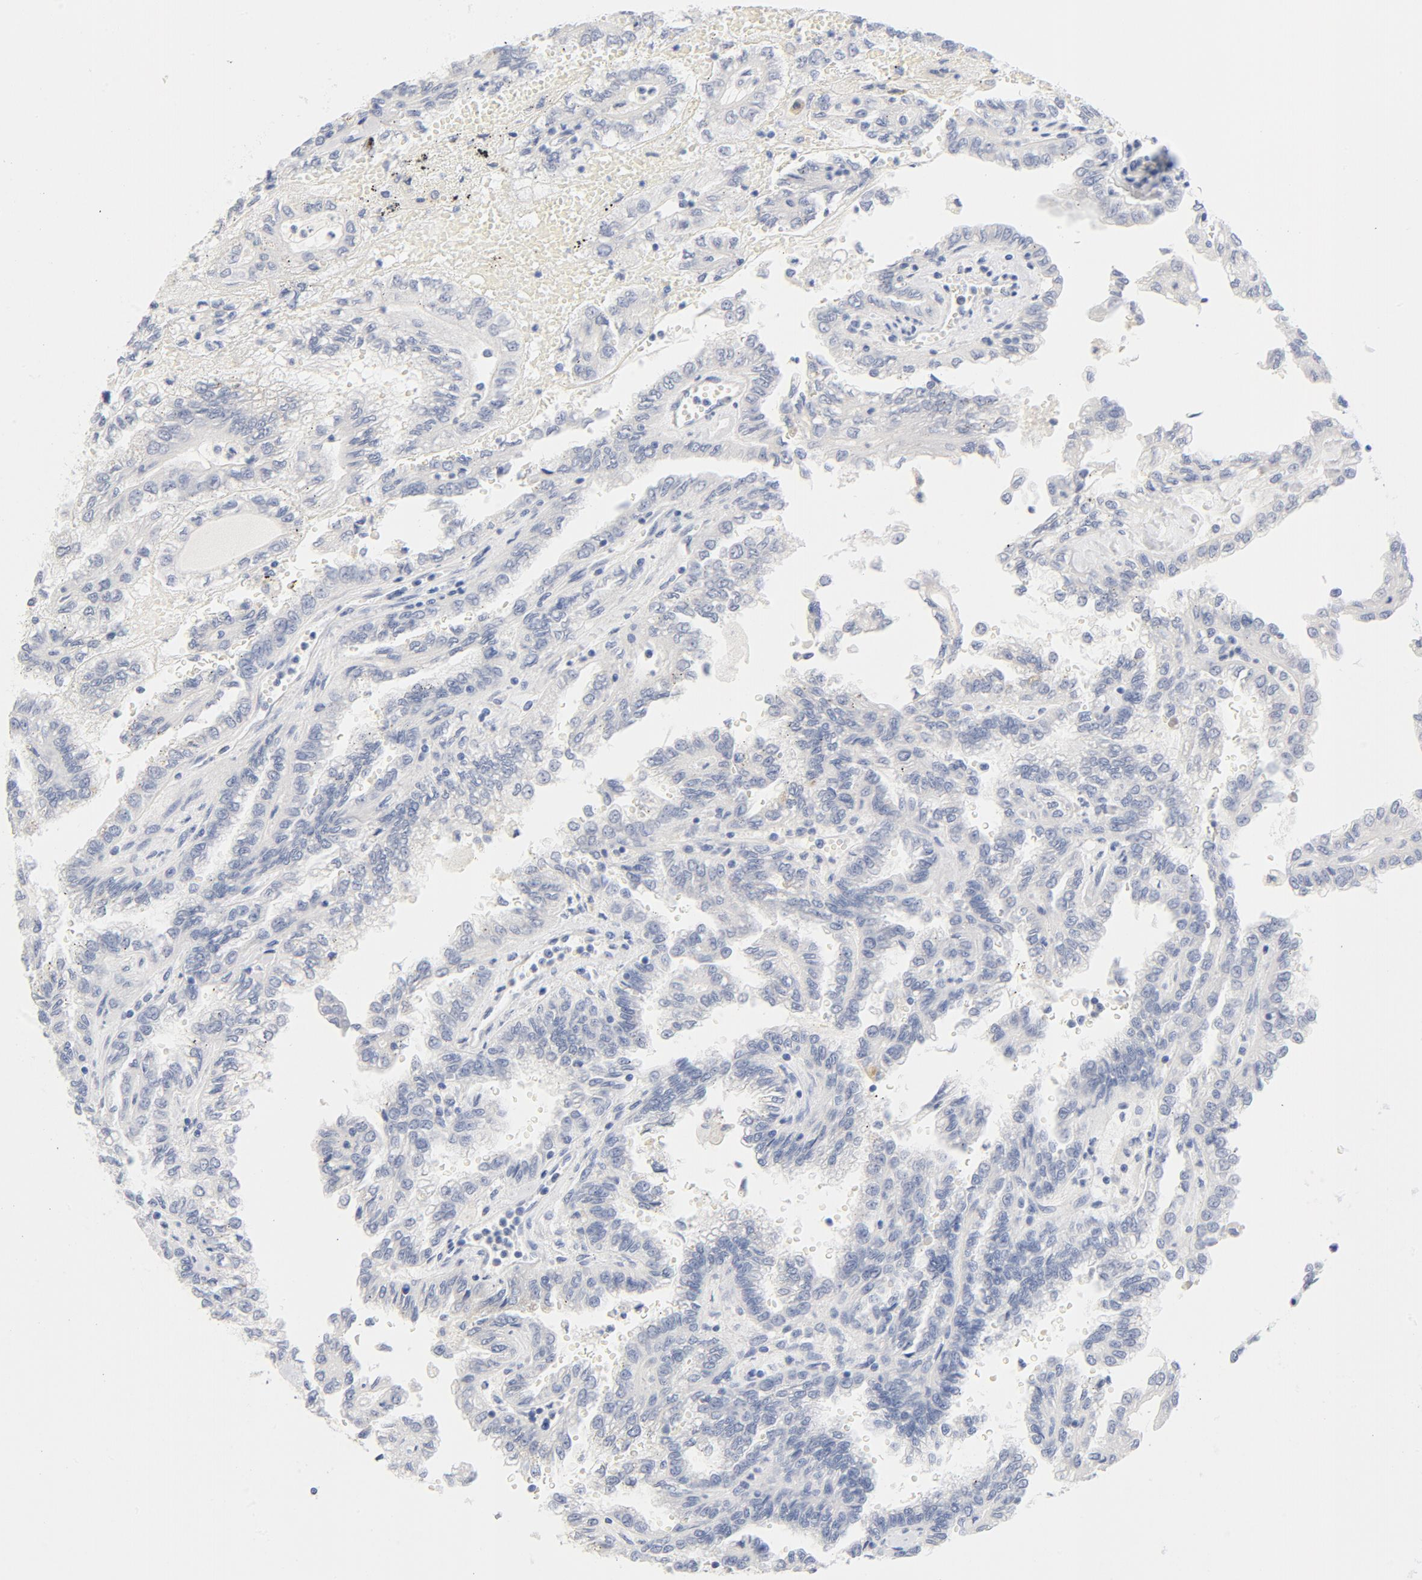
{"staining": {"intensity": "negative", "quantity": "none", "location": "none"}, "tissue": "renal cancer", "cell_type": "Tumor cells", "image_type": "cancer", "snomed": [{"axis": "morphology", "description": "Inflammation, NOS"}, {"axis": "morphology", "description": "Adenocarcinoma, NOS"}, {"axis": "topography", "description": "Kidney"}], "caption": "Immunohistochemistry (IHC) of human adenocarcinoma (renal) reveals no expression in tumor cells. Nuclei are stained in blue.", "gene": "HOMER1", "patient": {"sex": "male", "age": 68}}